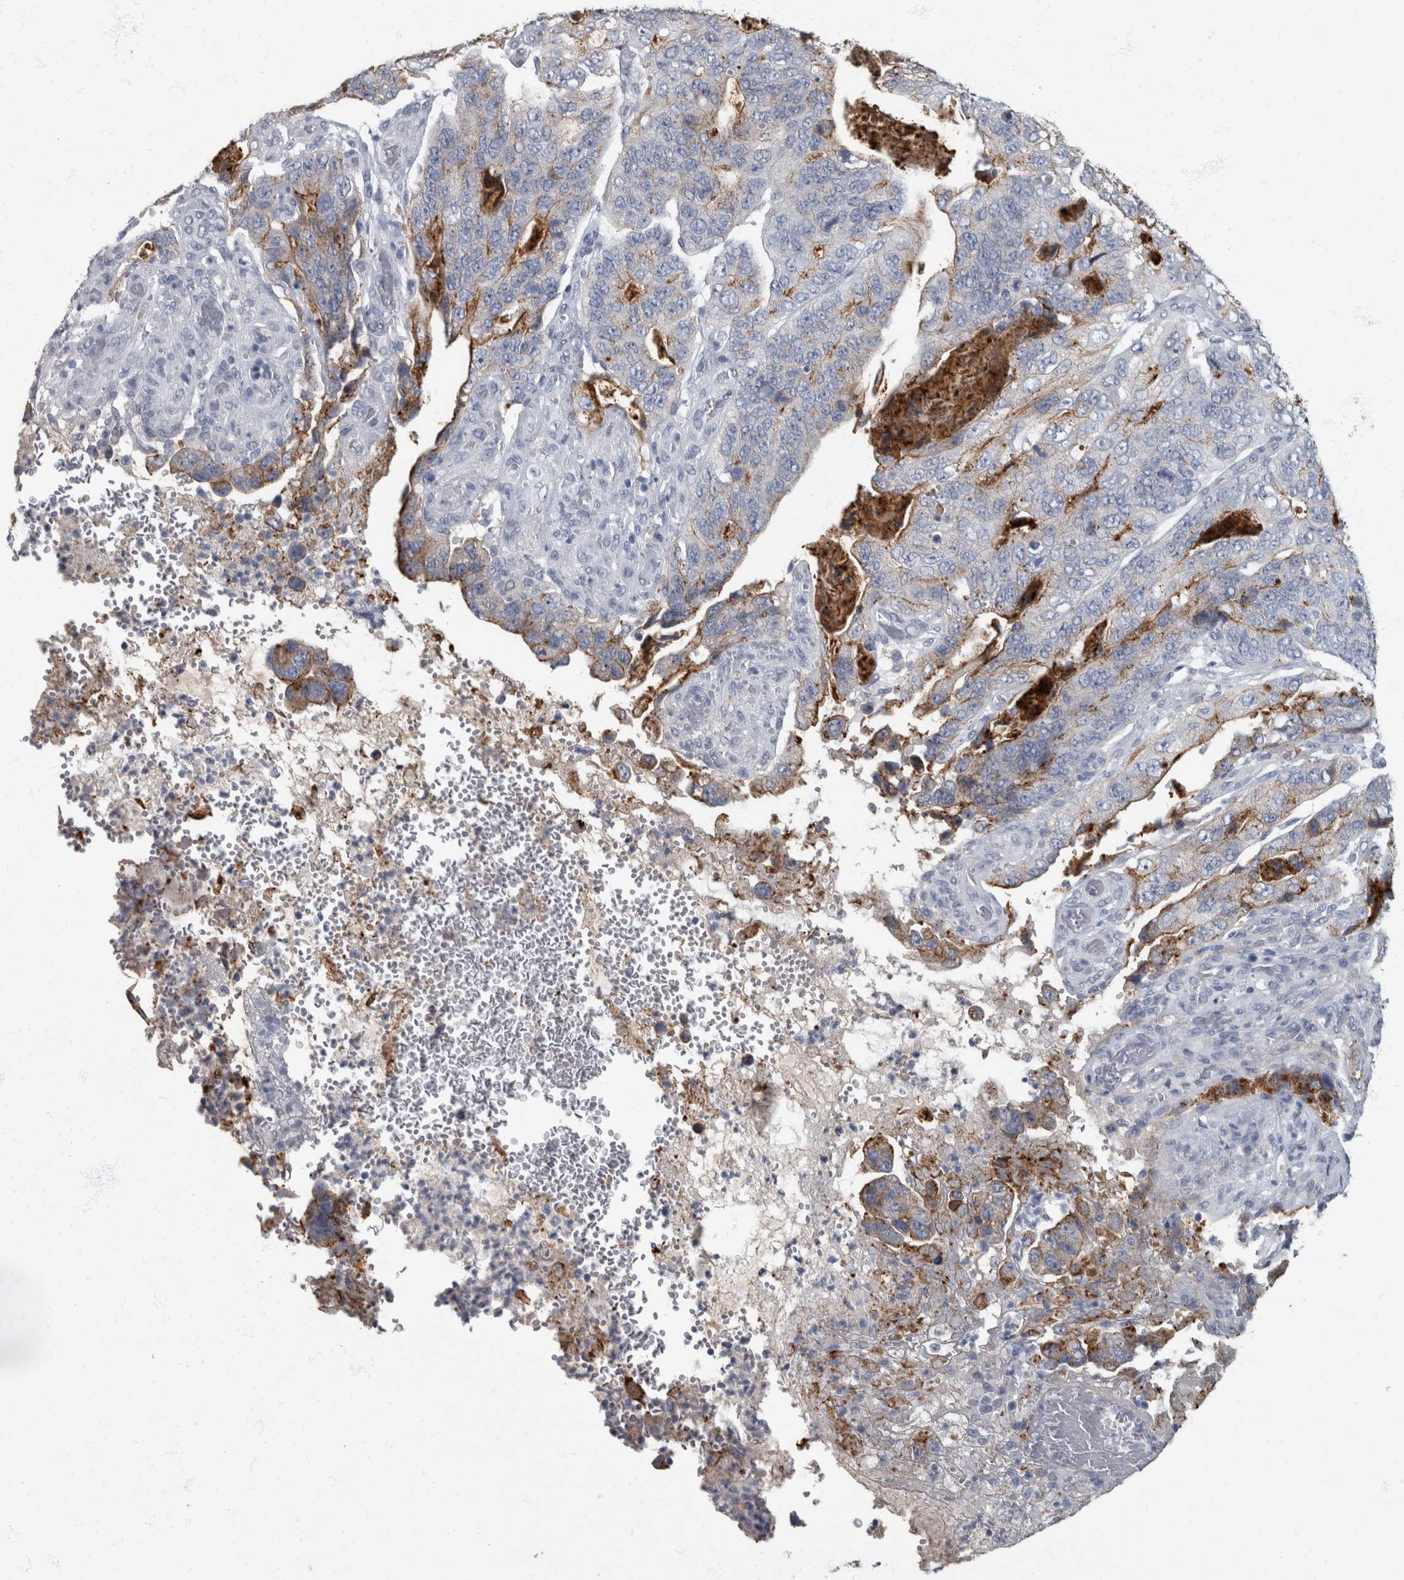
{"staining": {"intensity": "moderate", "quantity": "<25%", "location": "cytoplasmic/membranous"}, "tissue": "stomach cancer", "cell_type": "Tumor cells", "image_type": "cancer", "snomed": [{"axis": "morphology", "description": "Adenocarcinoma, NOS"}, {"axis": "topography", "description": "Stomach"}], "caption": "An immunohistochemistry image of neoplastic tissue is shown. Protein staining in brown shows moderate cytoplasmic/membranous positivity in stomach cancer (adenocarcinoma) within tumor cells.", "gene": "DSG2", "patient": {"sex": "female", "age": 89}}